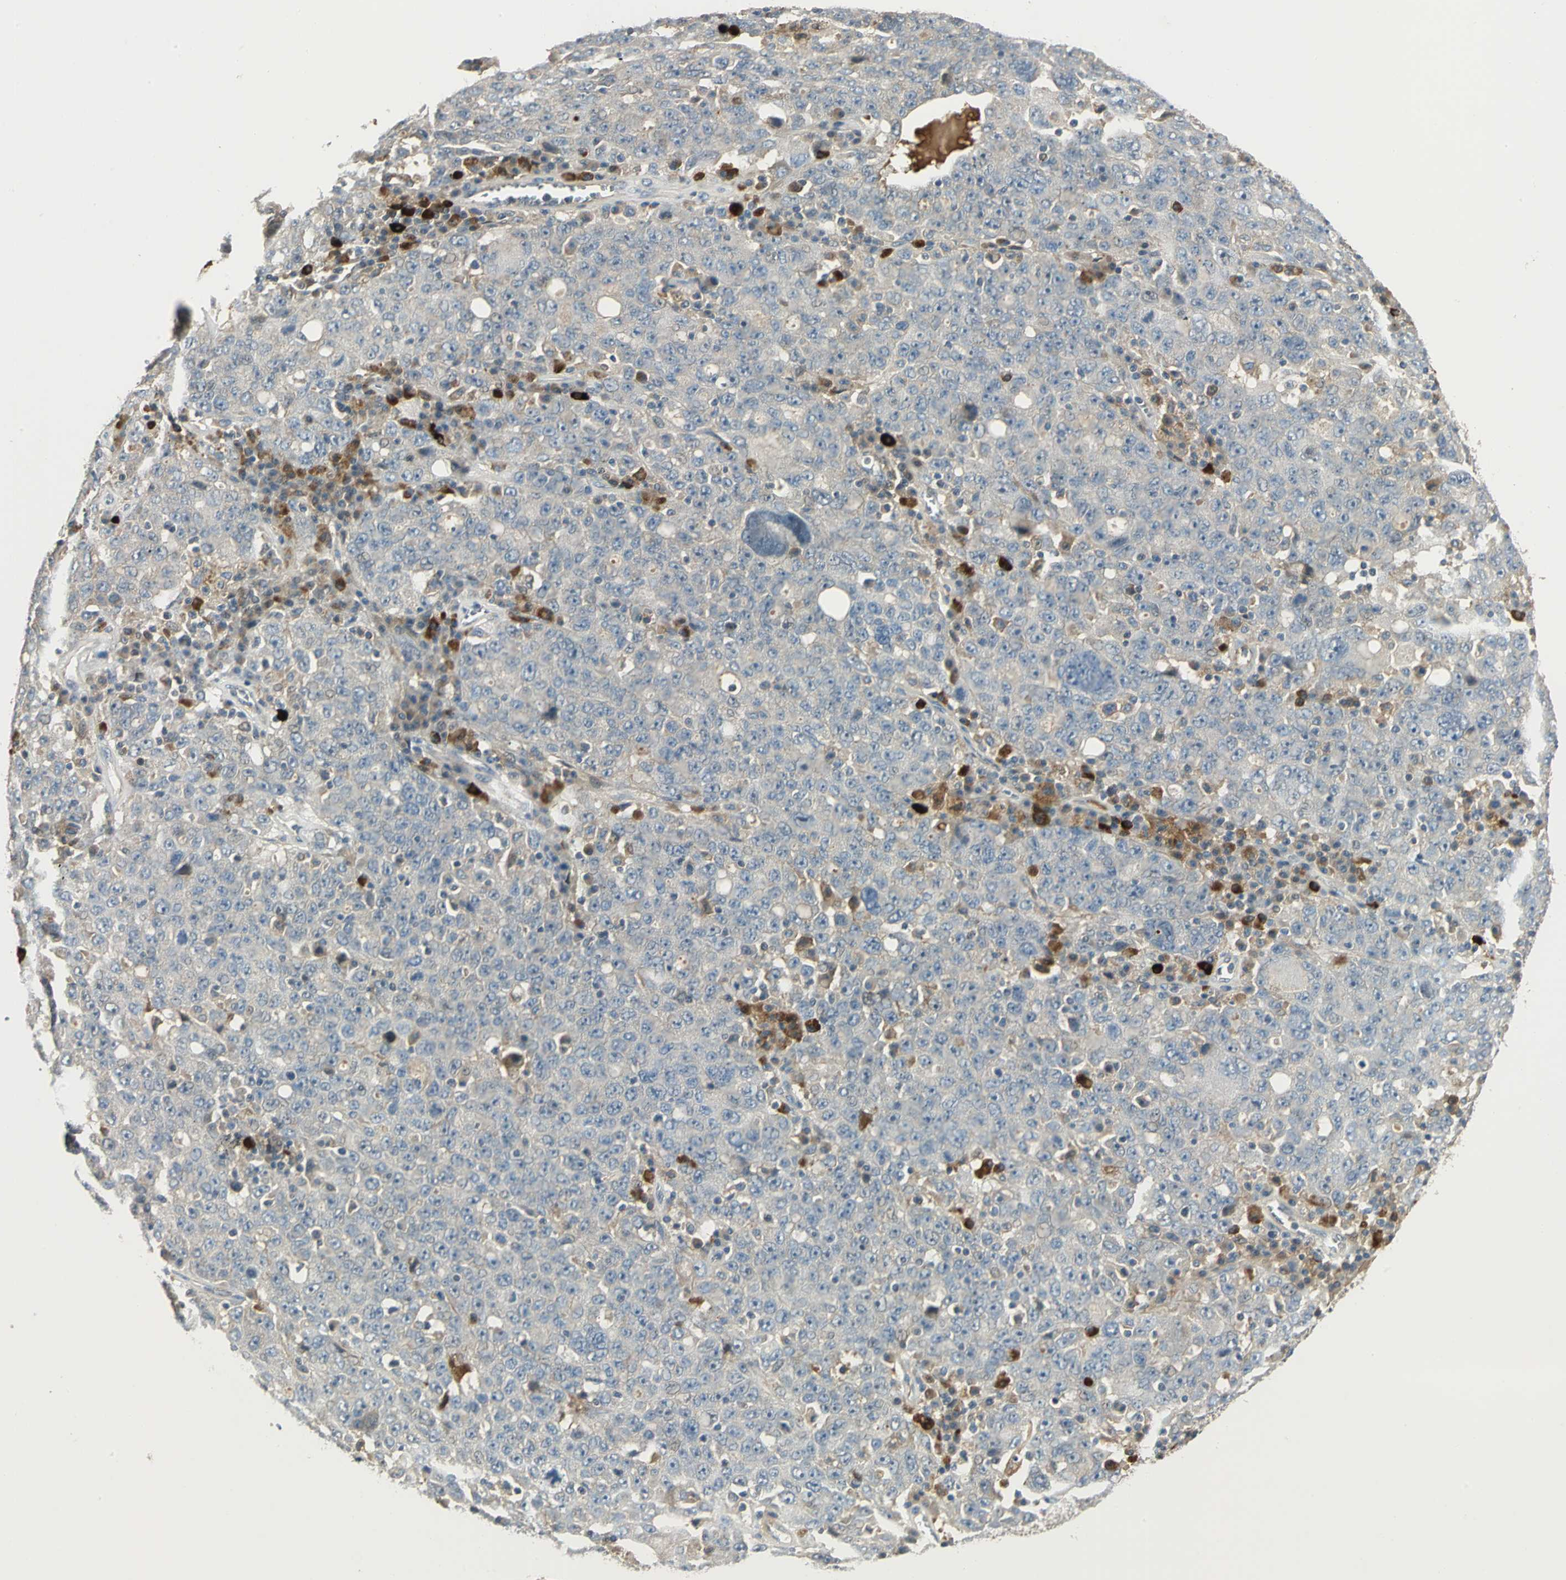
{"staining": {"intensity": "negative", "quantity": "none", "location": "none"}, "tissue": "ovarian cancer", "cell_type": "Tumor cells", "image_type": "cancer", "snomed": [{"axis": "morphology", "description": "Carcinoma, endometroid"}, {"axis": "topography", "description": "Ovary"}], "caption": "Histopathology image shows no protein expression in tumor cells of endometroid carcinoma (ovarian) tissue. The staining is performed using DAB (3,3'-diaminobenzidine) brown chromogen with nuclei counter-stained in using hematoxylin.", "gene": "PROC", "patient": {"sex": "female", "age": 62}}